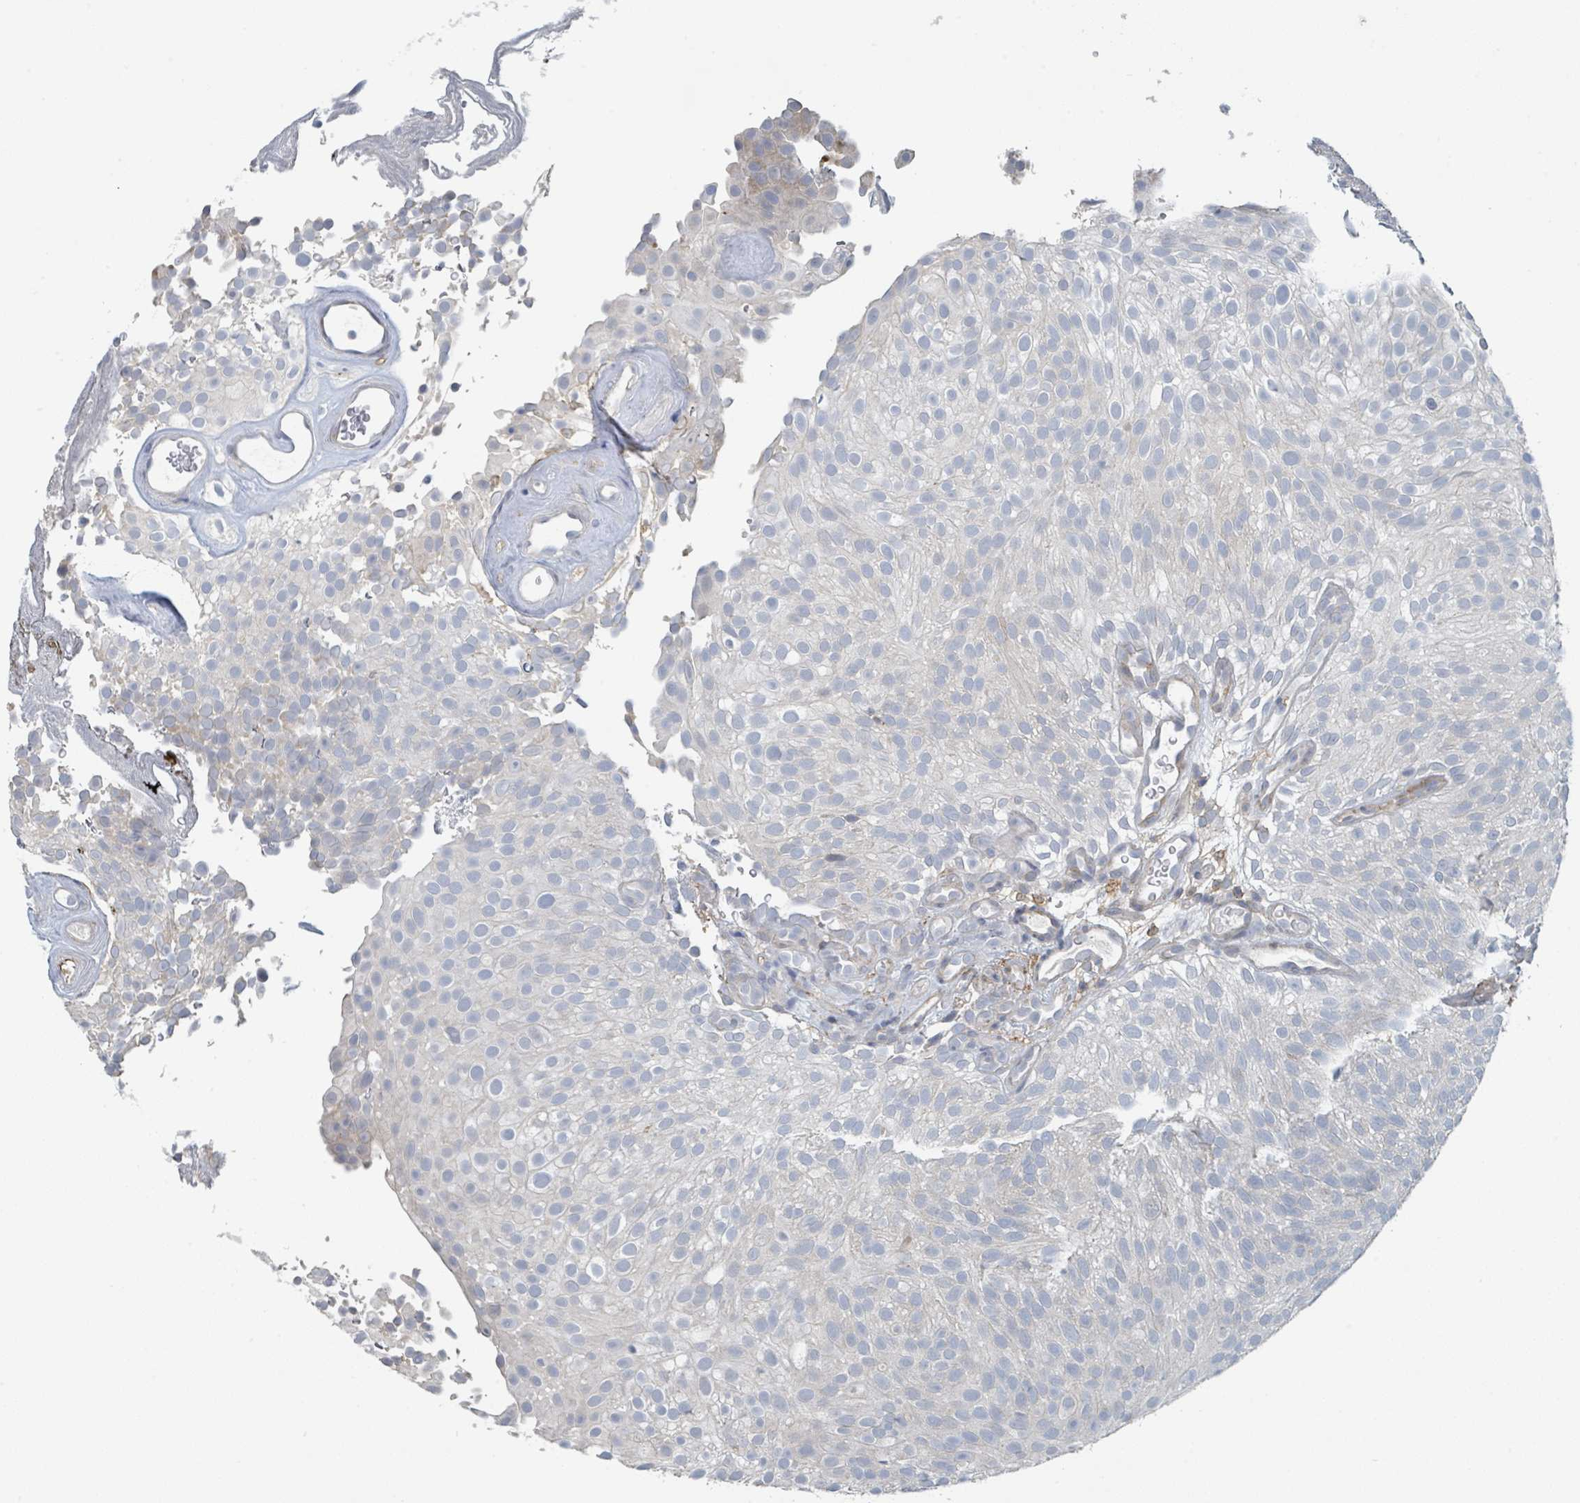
{"staining": {"intensity": "negative", "quantity": "none", "location": "none"}, "tissue": "urothelial cancer", "cell_type": "Tumor cells", "image_type": "cancer", "snomed": [{"axis": "morphology", "description": "Urothelial carcinoma, Low grade"}, {"axis": "topography", "description": "Urinary bladder"}], "caption": "Image shows no protein positivity in tumor cells of urothelial carcinoma (low-grade) tissue.", "gene": "LRRC42", "patient": {"sex": "male", "age": 78}}